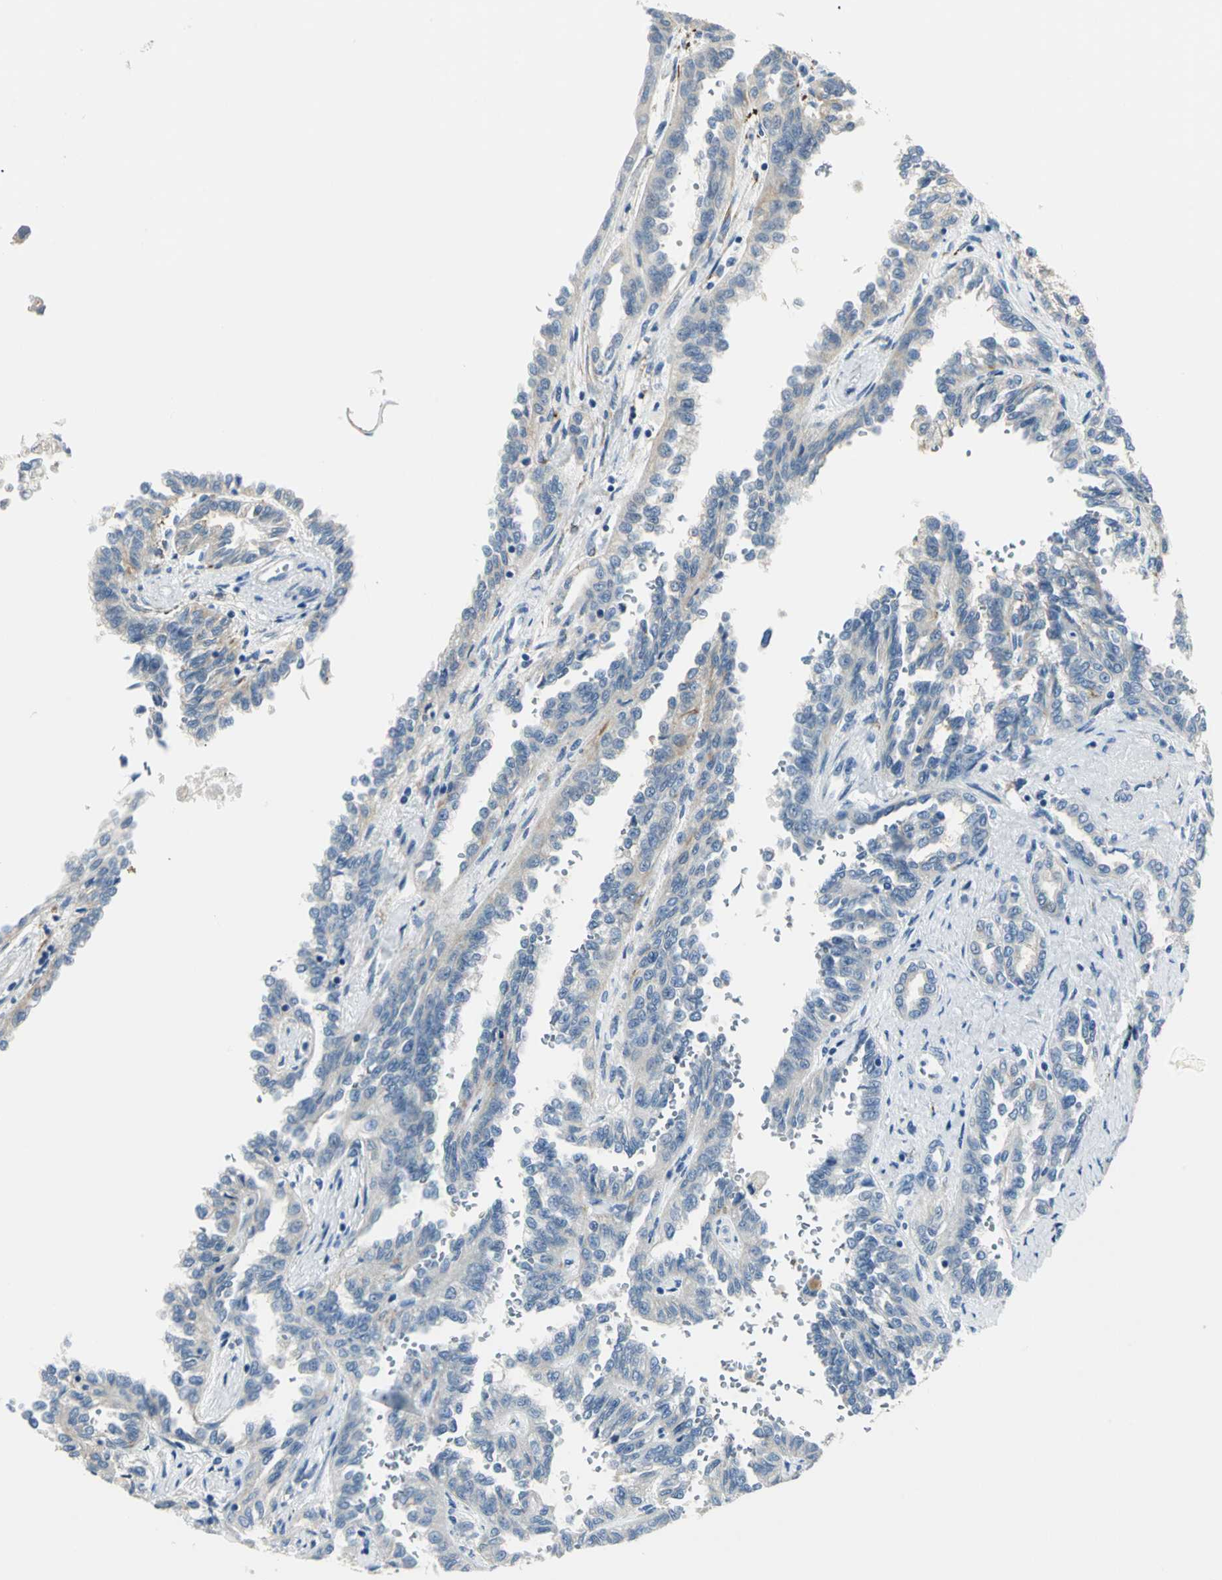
{"staining": {"intensity": "weak", "quantity": "25%-75%", "location": "cytoplasmic/membranous"}, "tissue": "renal cancer", "cell_type": "Tumor cells", "image_type": "cancer", "snomed": [{"axis": "morphology", "description": "Inflammation, NOS"}, {"axis": "morphology", "description": "Adenocarcinoma, NOS"}, {"axis": "topography", "description": "Kidney"}], "caption": "A low amount of weak cytoplasmic/membranous staining is identified in about 25%-75% of tumor cells in renal cancer (adenocarcinoma) tissue.", "gene": "B3GNT2", "patient": {"sex": "male", "age": 68}}